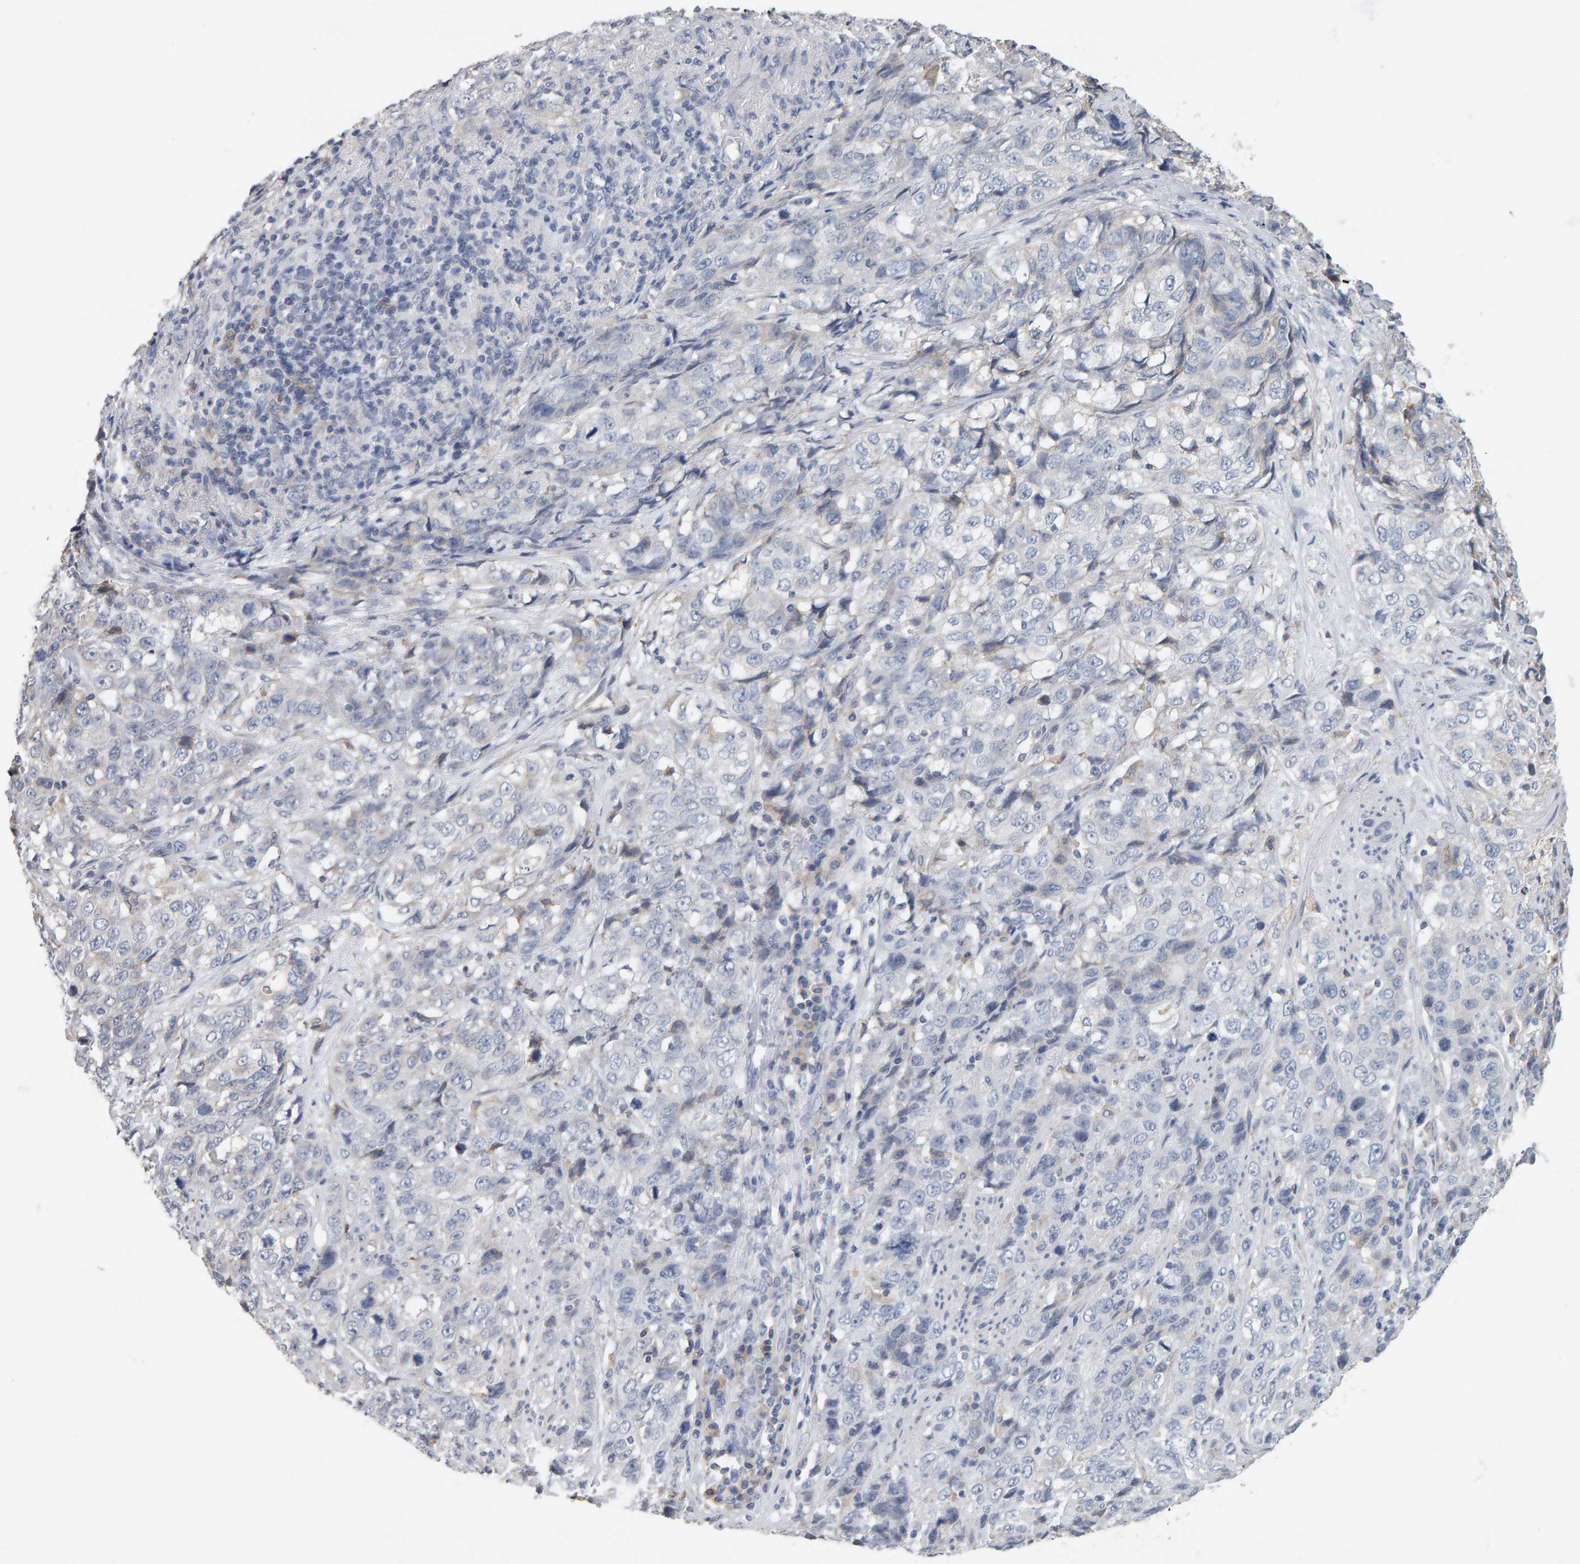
{"staining": {"intensity": "negative", "quantity": "none", "location": "none"}, "tissue": "stomach cancer", "cell_type": "Tumor cells", "image_type": "cancer", "snomed": [{"axis": "morphology", "description": "Adenocarcinoma, NOS"}, {"axis": "topography", "description": "Stomach"}], "caption": "This image is of stomach cancer (adenocarcinoma) stained with IHC to label a protein in brown with the nuclei are counter-stained blue. There is no positivity in tumor cells. (Stains: DAB (3,3'-diaminobenzidine) IHC with hematoxylin counter stain, Microscopy: brightfield microscopy at high magnification).", "gene": "ADHFE1", "patient": {"sex": "male", "age": 48}}